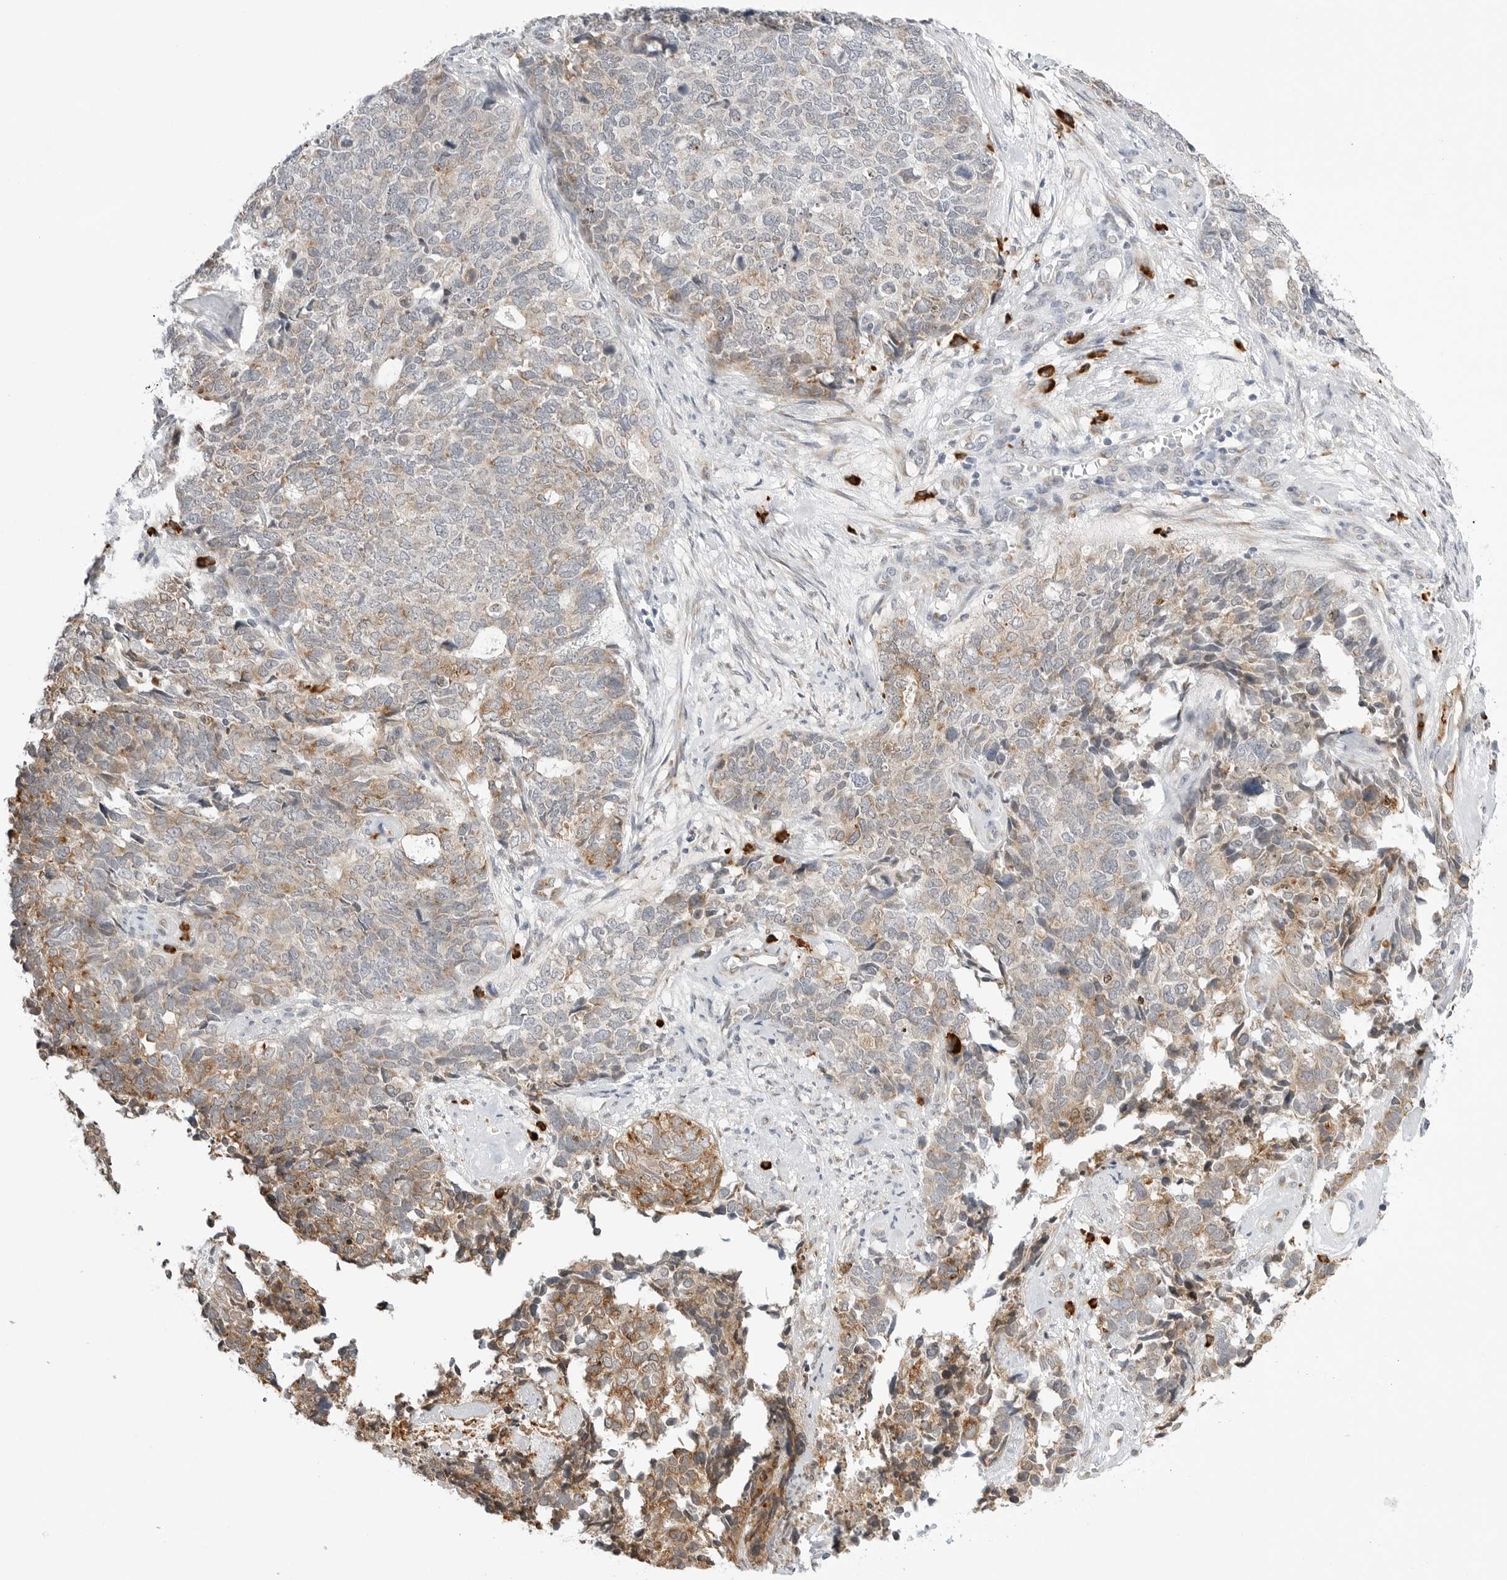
{"staining": {"intensity": "moderate", "quantity": "<25%", "location": "cytoplasmic/membranous"}, "tissue": "cervical cancer", "cell_type": "Tumor cells", "image_type": "cancer", "snomed": [{"axis": "morphology", "description": "Squamous cell carcinoma, NOS"}, {"axis": "topography", "description": "Cervix"}], "caption": "Immunohistochemical staining of cervical cancer displays low levels of moderate cytoplasmic/membranous positivity in approximately <25% of tumor cells.", "gene": "RPN1", "patient": {"sex": "female", "age": 63}}